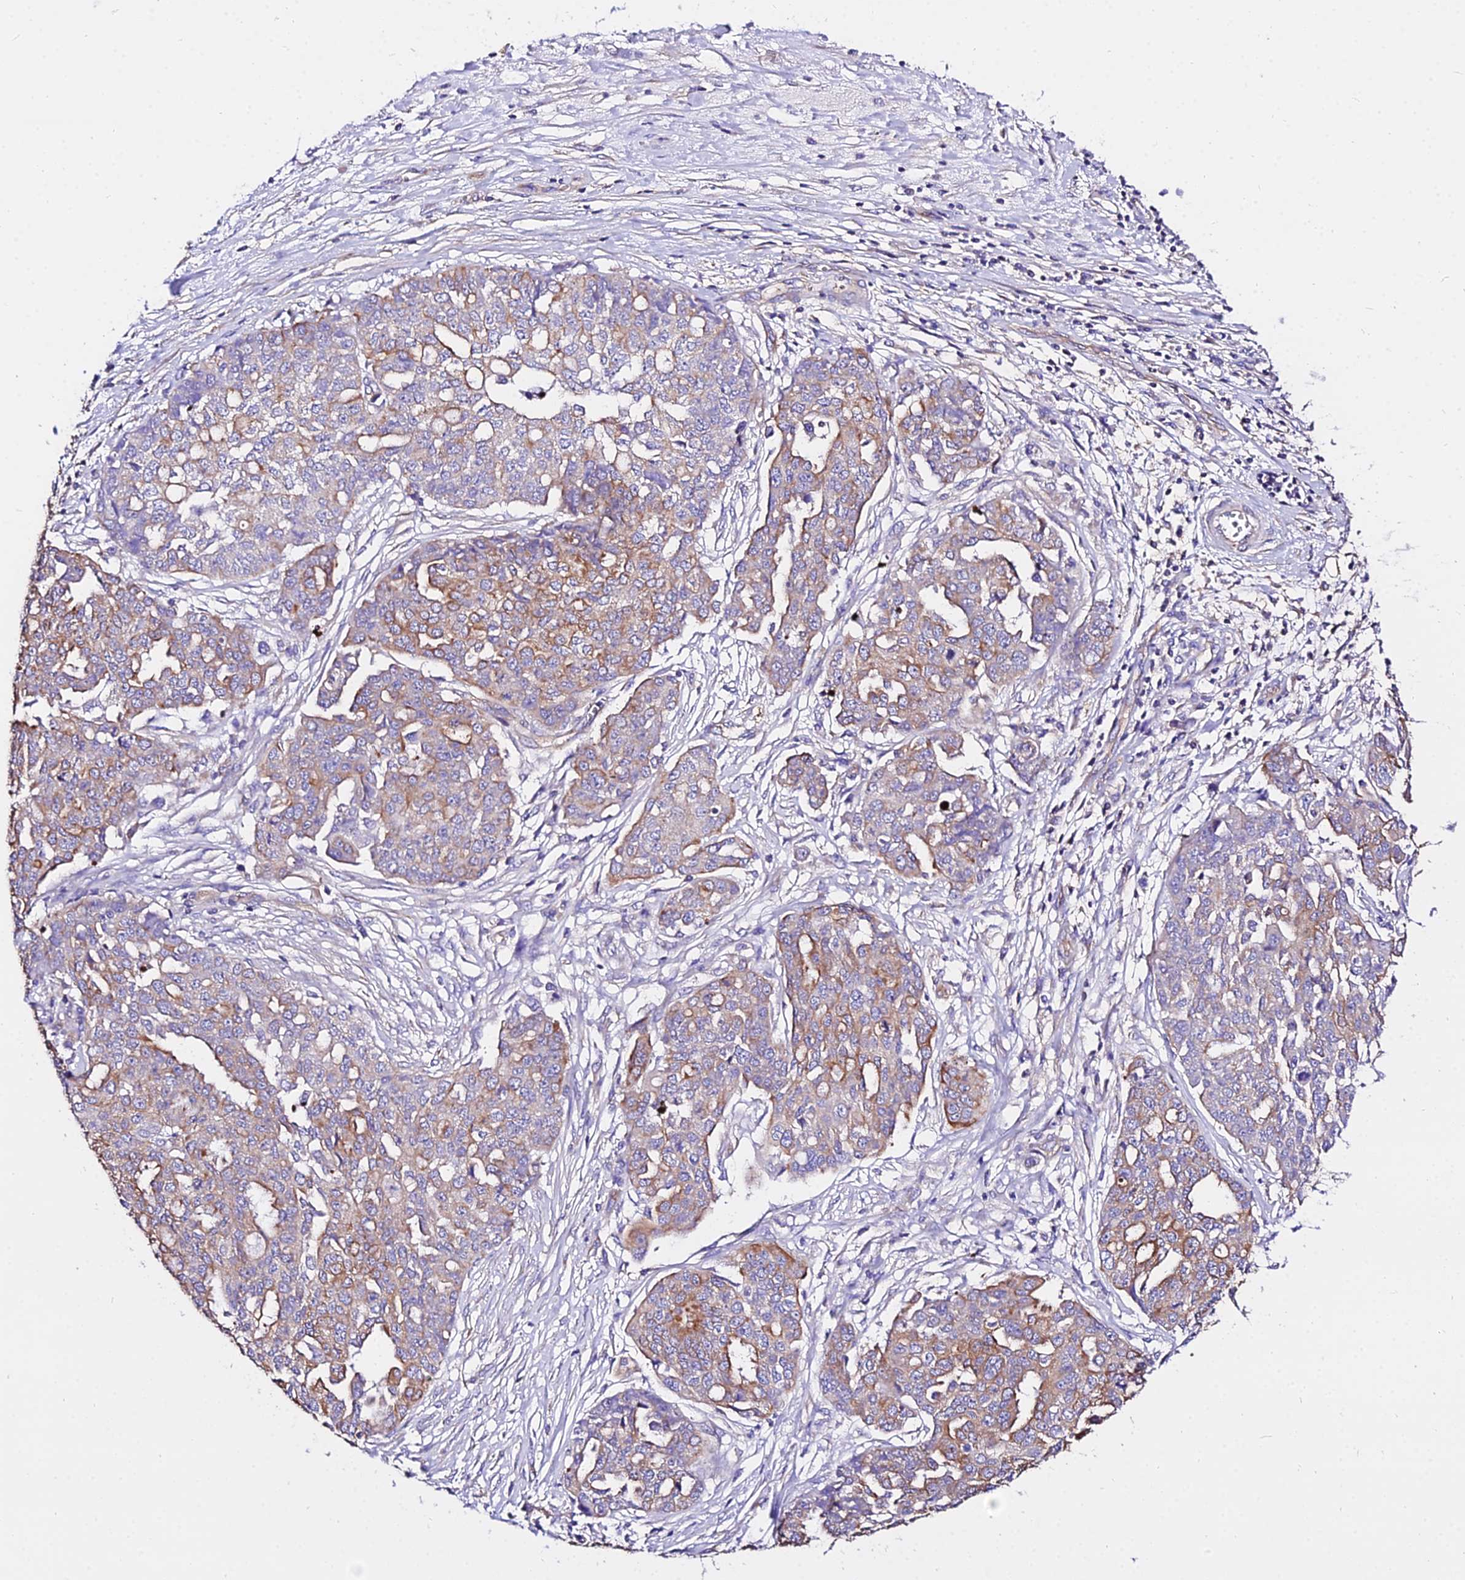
{"staining": {"intensity": "moderate", "quantity": "25%-75%", "location": "cytoplasmic/membranous"}, "tissue": "ovarian cancer", "cell_type": "Tumor cells", "image_type": "cancer", "snomed": [{"axis": "morphology", "description": "Cystadenocarcinoma, serous, NOS"}, {"axis": "topography", "description": "Soft tissue"}, {"axis": "topography", "description": "Ovary"}], "caption": "Immunohistochemistry (DAB) staining of human serous cystadenocarcinoma (ovarian) reveals moderate cytoplasmic/membranous protein expression in about 25%-75% of tumor cells. (DAB (3,3'-diaminobenzidine) = brown stain, brightfield microscopy at high magnification).", "gene": "DAW1", "patient": {"sex": "female", "age": 57}}